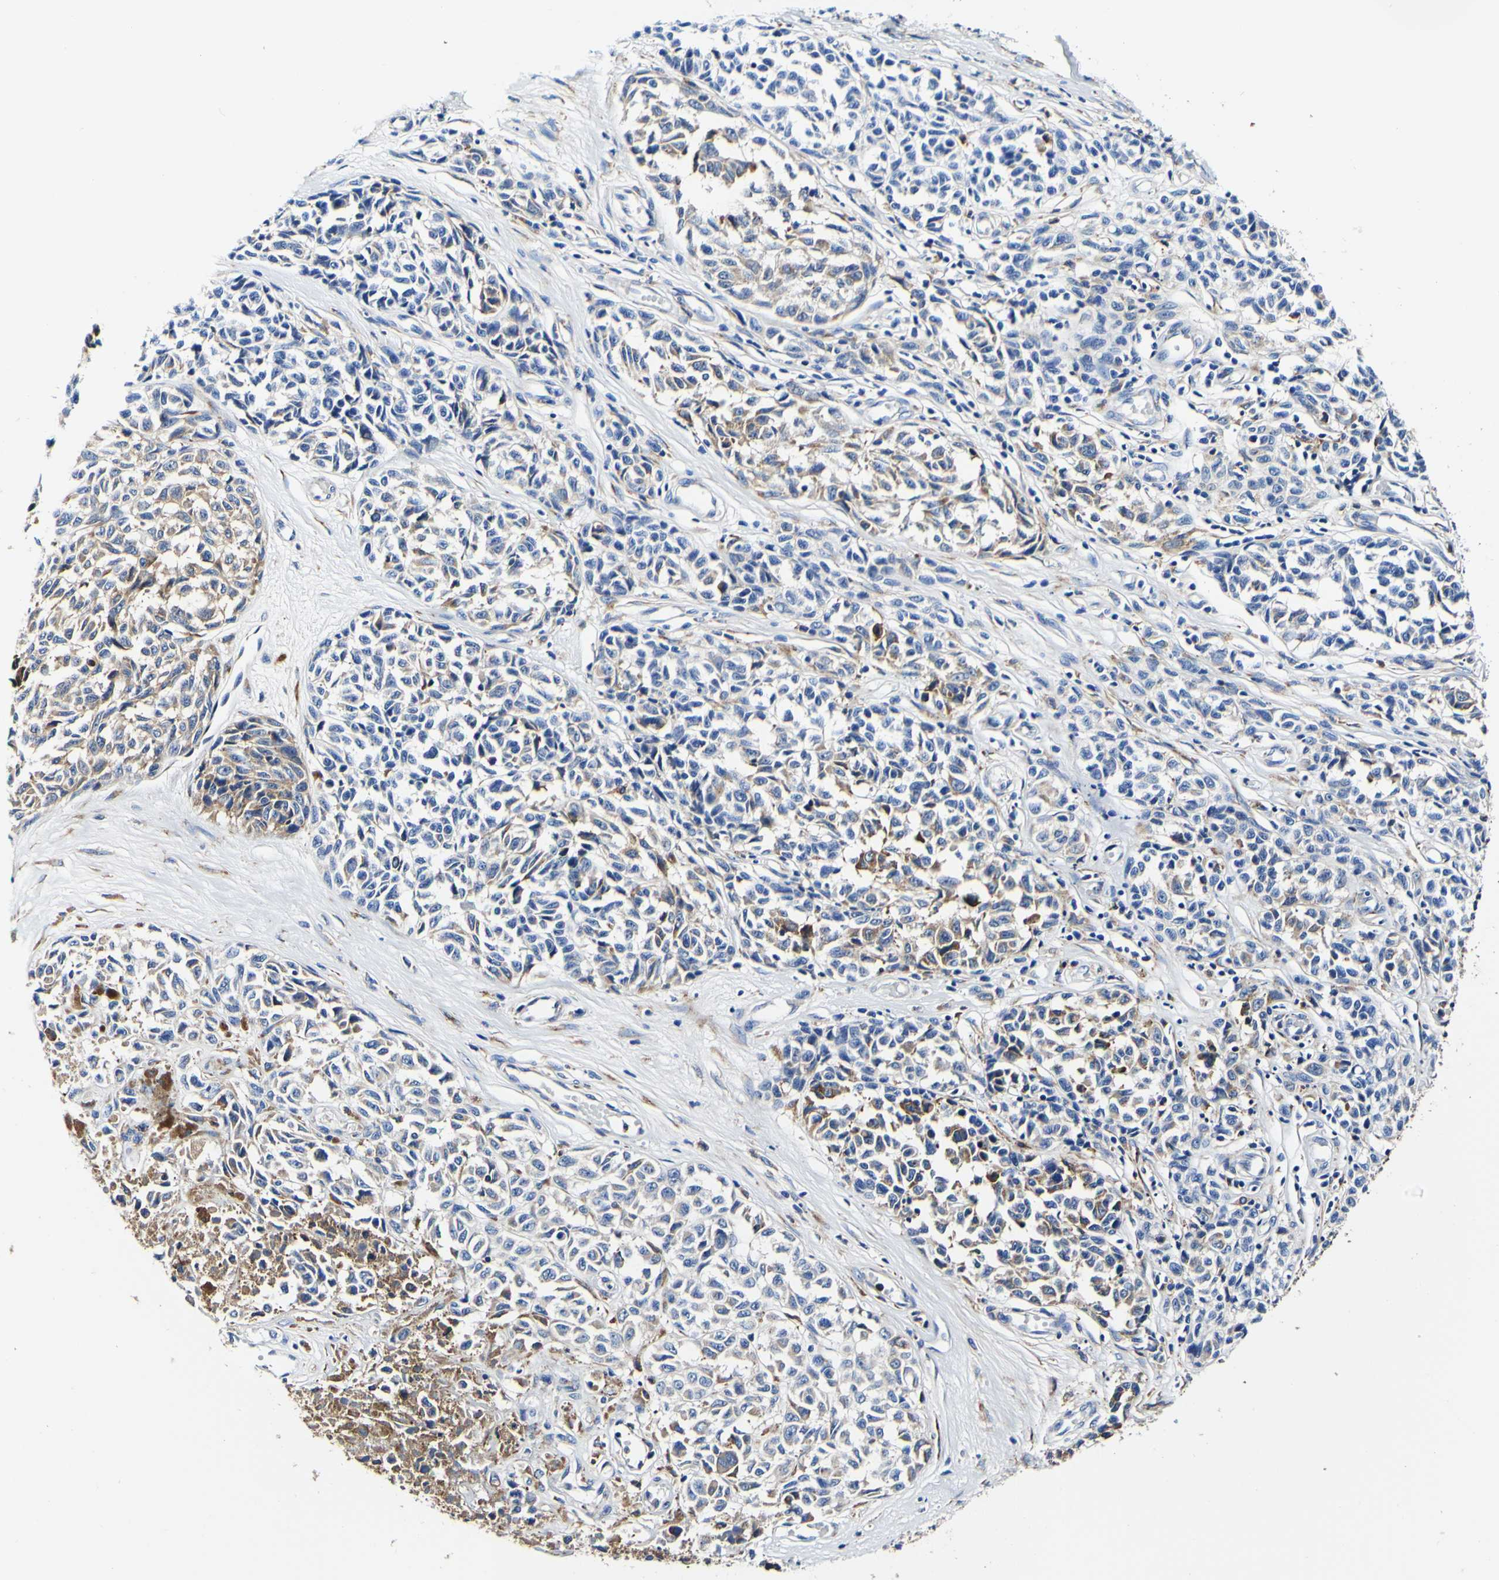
{"staining": {"intensity": "moderate", "quantity": "25%-75%", "location": "cytoplasmic/membranous"}, "tissue": "melanoma", "cell_type": "Tumor cells", "image_type": "cancer", "snomed": [{"axis": "morphology", "description": "Malignant melanoma, NOS"}, {"axis": "topography", "description": "Skin"}], "caption": "An image showing moderate cytoplasmic/membranous staining in about 25%-75% of tumor cells in melanoma, as visualized by brown immunohistochemical staining.", "gene": "P4HB", "patient": {"sex": "female", "age": 64}}